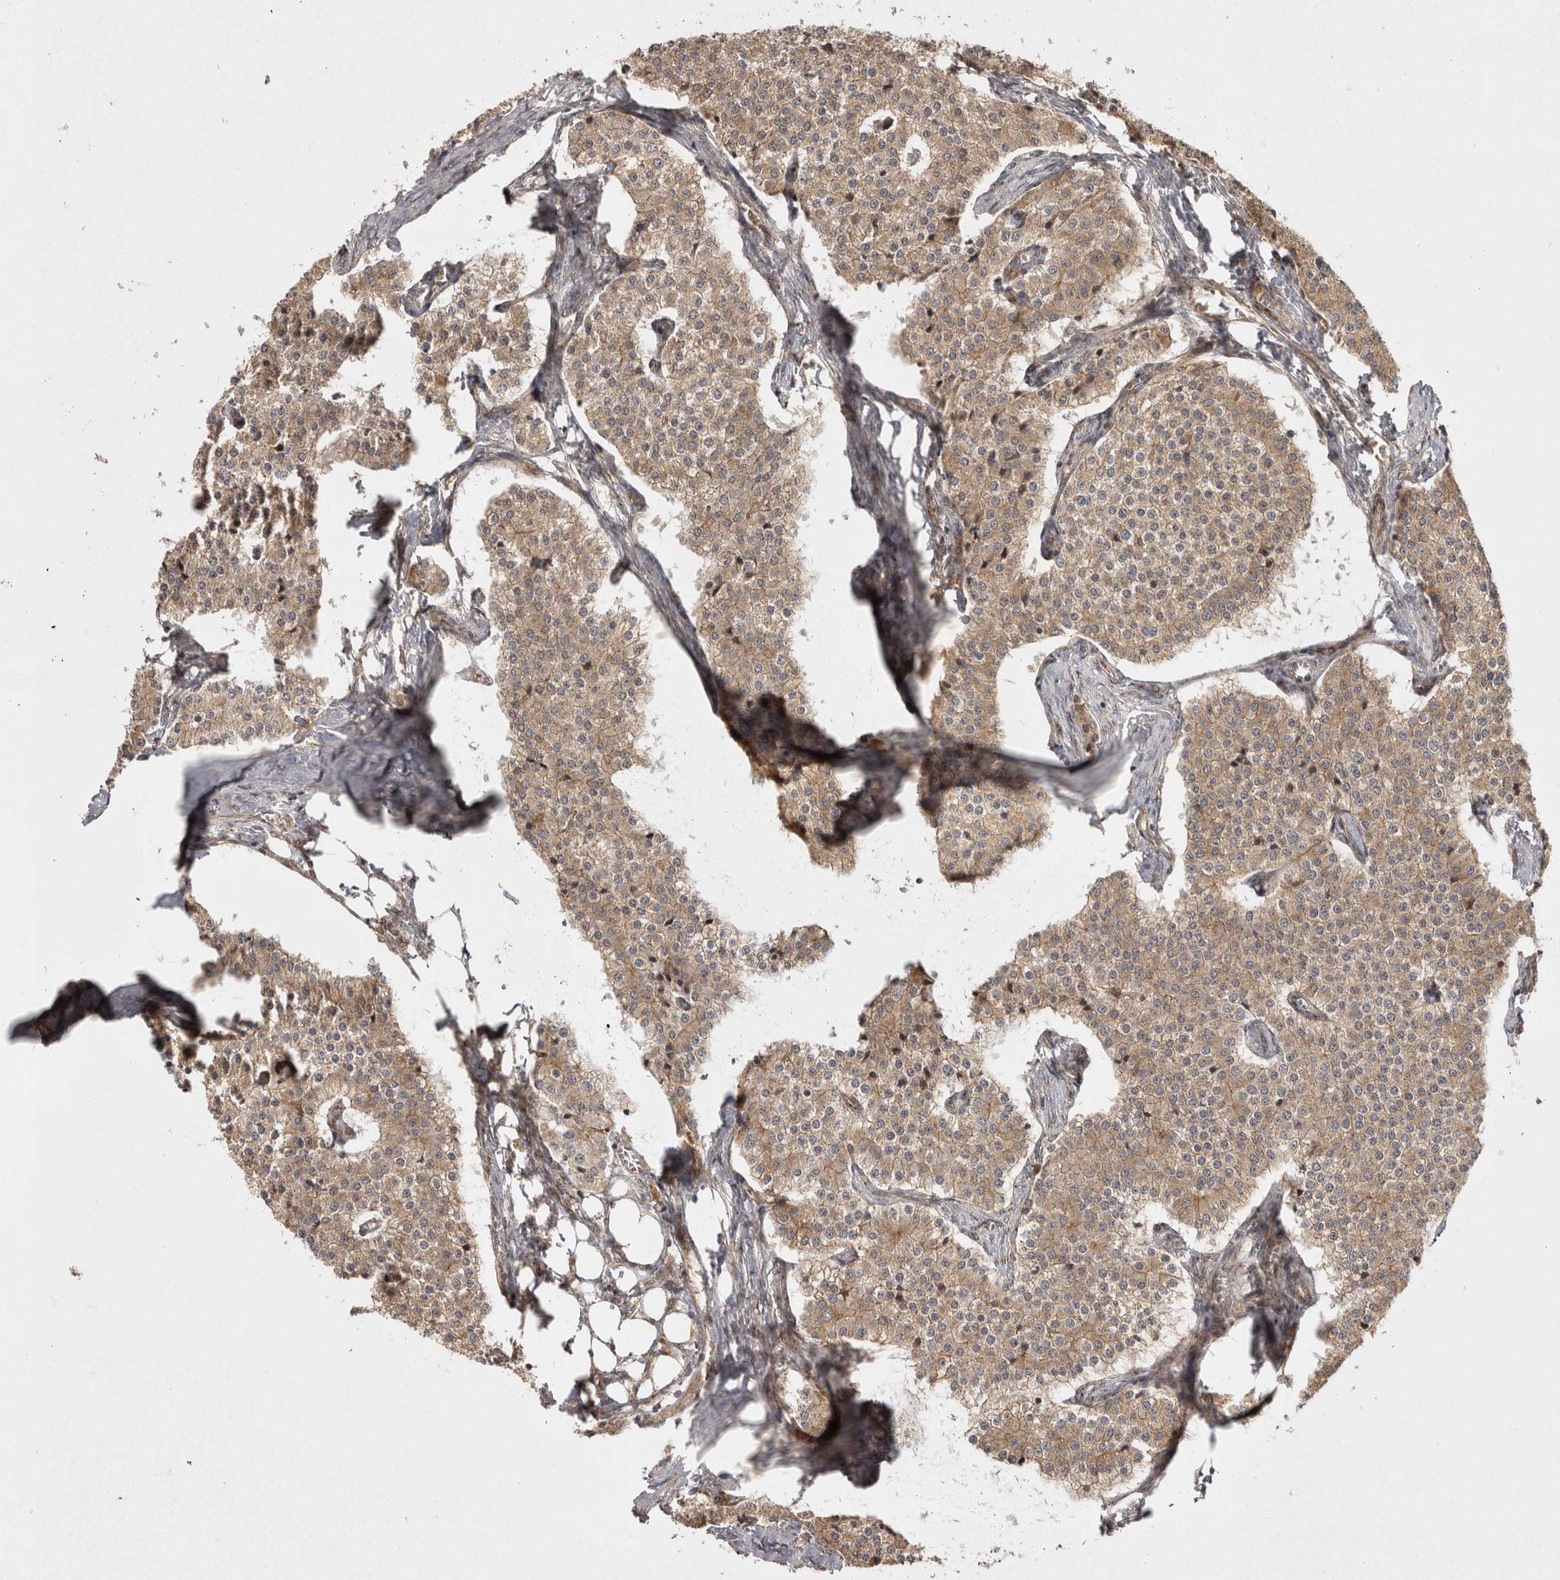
{"staining": {"intensity": "weak", "quantity": ">75%", "location": "cytoplasmic/membranous"}, "tissue": "carcinoid", "cell_type": "Tumor cells", "image_type": "cancer", "snomed": [{"axis": "morphology", "description": "Carcinoid, malignant, NOS"}, {"axis": "topography", "description": "Colon"}], "caption": "Weak cytoplasmic/membranous protein positivity is identified in approximately >75% of tumor cells in malignant carcinoid. (Stains: DAB in brown, nuclei in blue, Microscopy: brightfield microscopy at high magnification).", "gene": "CAMSAP2", "patient": {"sex": "female", "age": 52}}